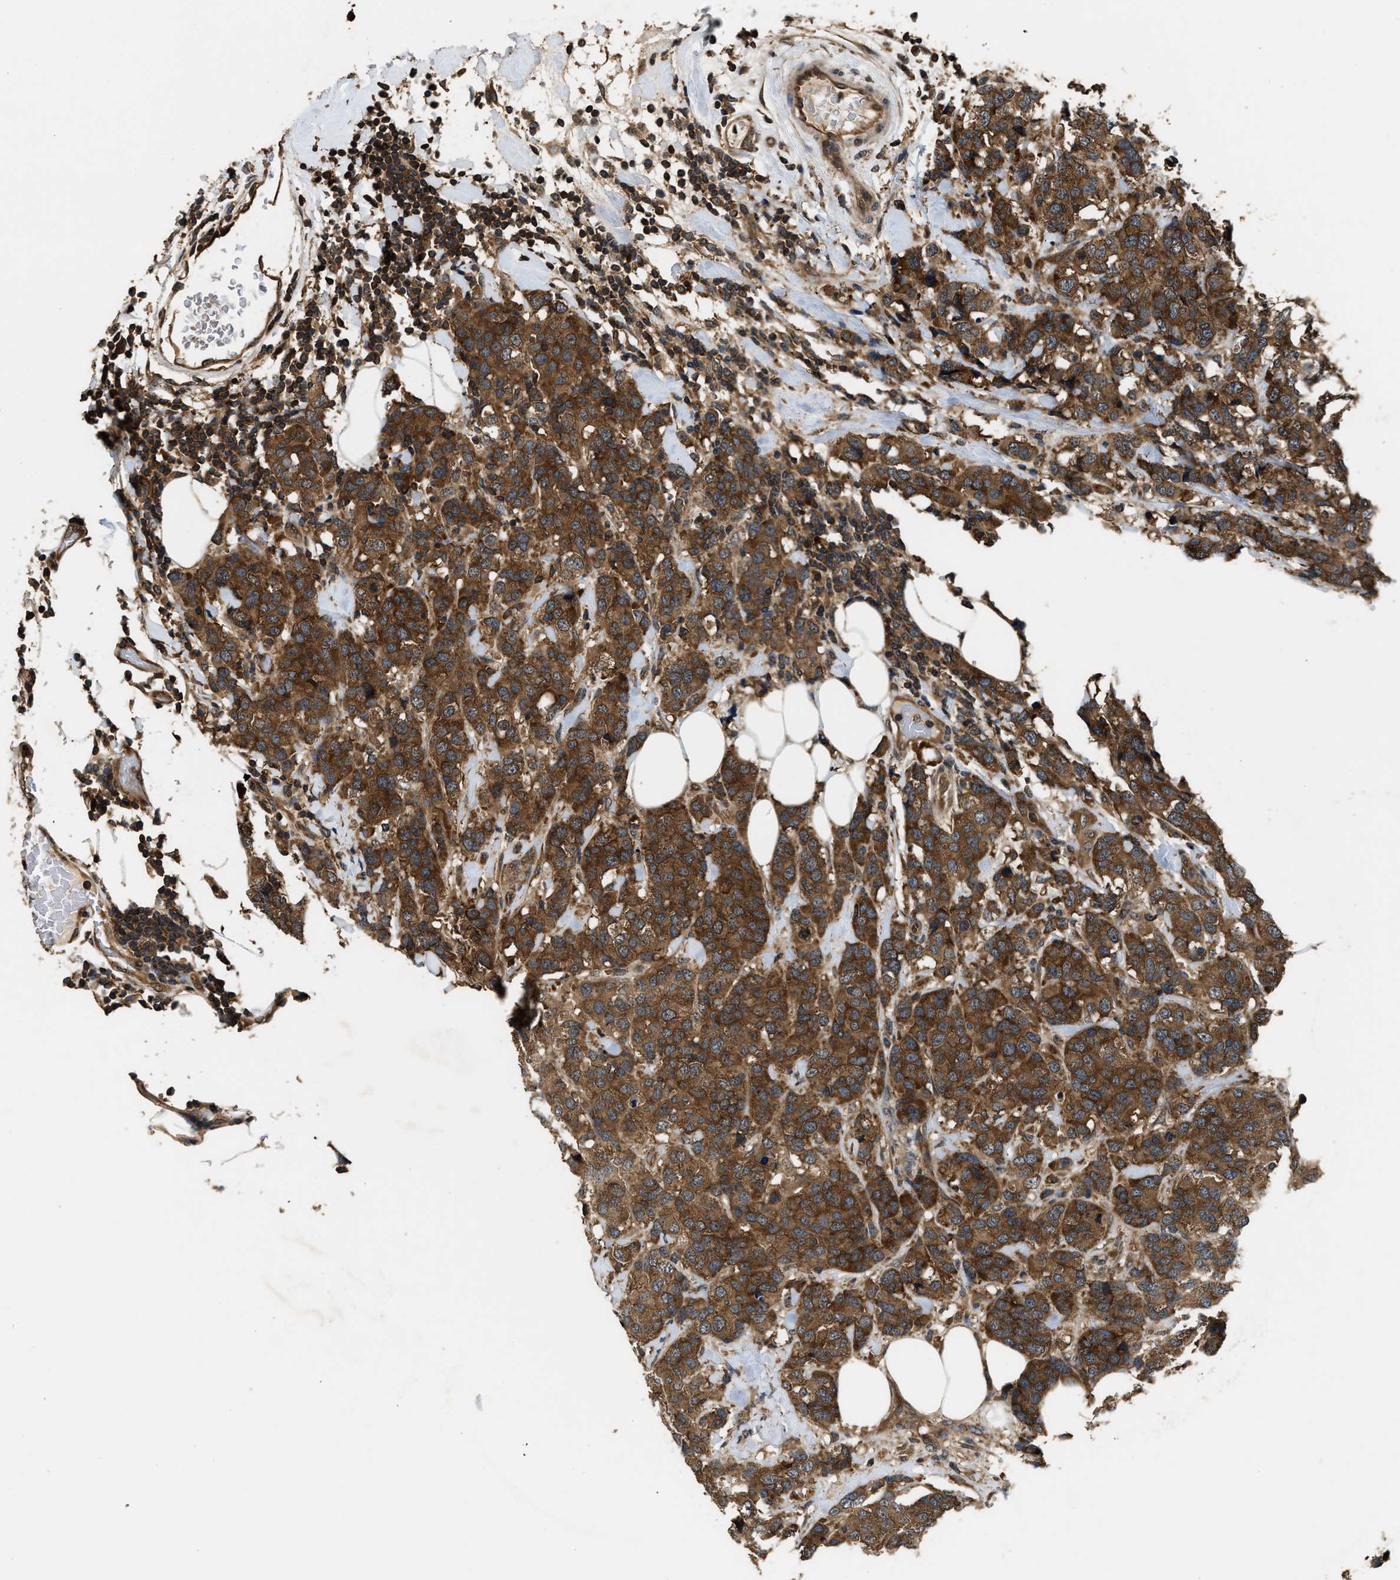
{"staining": {"intensity": "strong", "quantity": ">75%", "location": "cytoplasmic/membranous"}, "tissue": "breast cancer", "cell_type": "Tumor cells", "image_type": "cancer", "snomed": [{"axis": "morphology", "description": "Lobular carcinoma"}, {"axis": "topography", "description": "Breast"}], "caption": "This is an image of immunohistochemistry staining of breast cancer (lobular carcinoma), which shows strong positivity in the cytoplasmic/membranous of tumor cells.", "gene": "DNAJC2", "patient": {"sex": "female", "age": 59}}